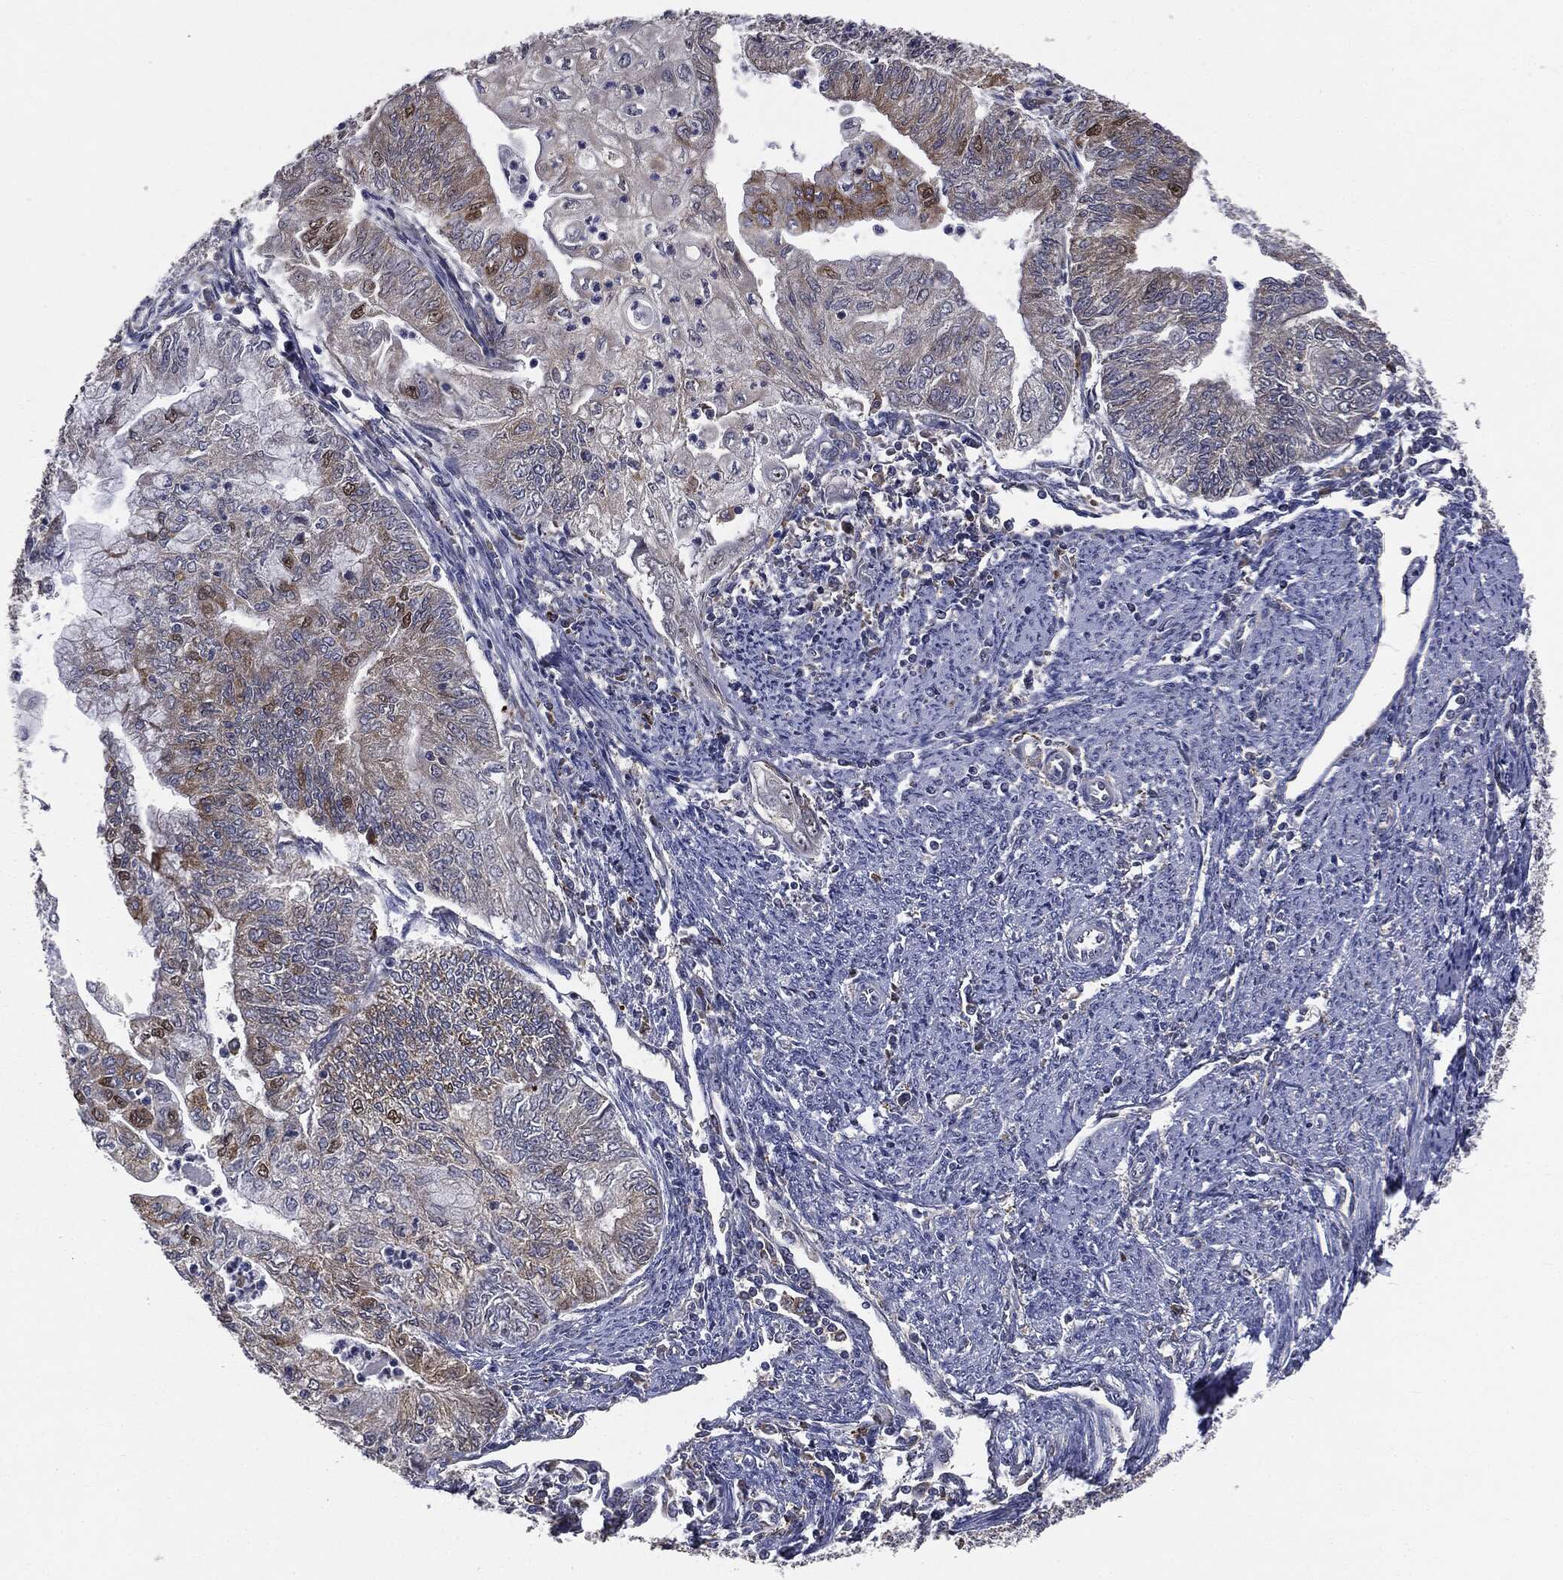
{"staining": {"intensity": "moderate", "quantity": "<25%", "location": "cytoplasmic/membranous,nuclear"}, "tissue": "endometrial cancer", "cell_type": "Tumor cells", "image_type": "cancer", "snomed": [{"axis": "morphology", "description": "Adenocarcinoma, NOS"}, {"axis": "topography", "description": "Endometrium"}], "caption": "Endometrial cancer (adenocarcinoma) stained for a protein exhibits moderate cytoplasmic/membranous and nuclear positivity in tumor cells.", "gene": "TRMT1L", "patient": {"sex": "female", "age": 59}}